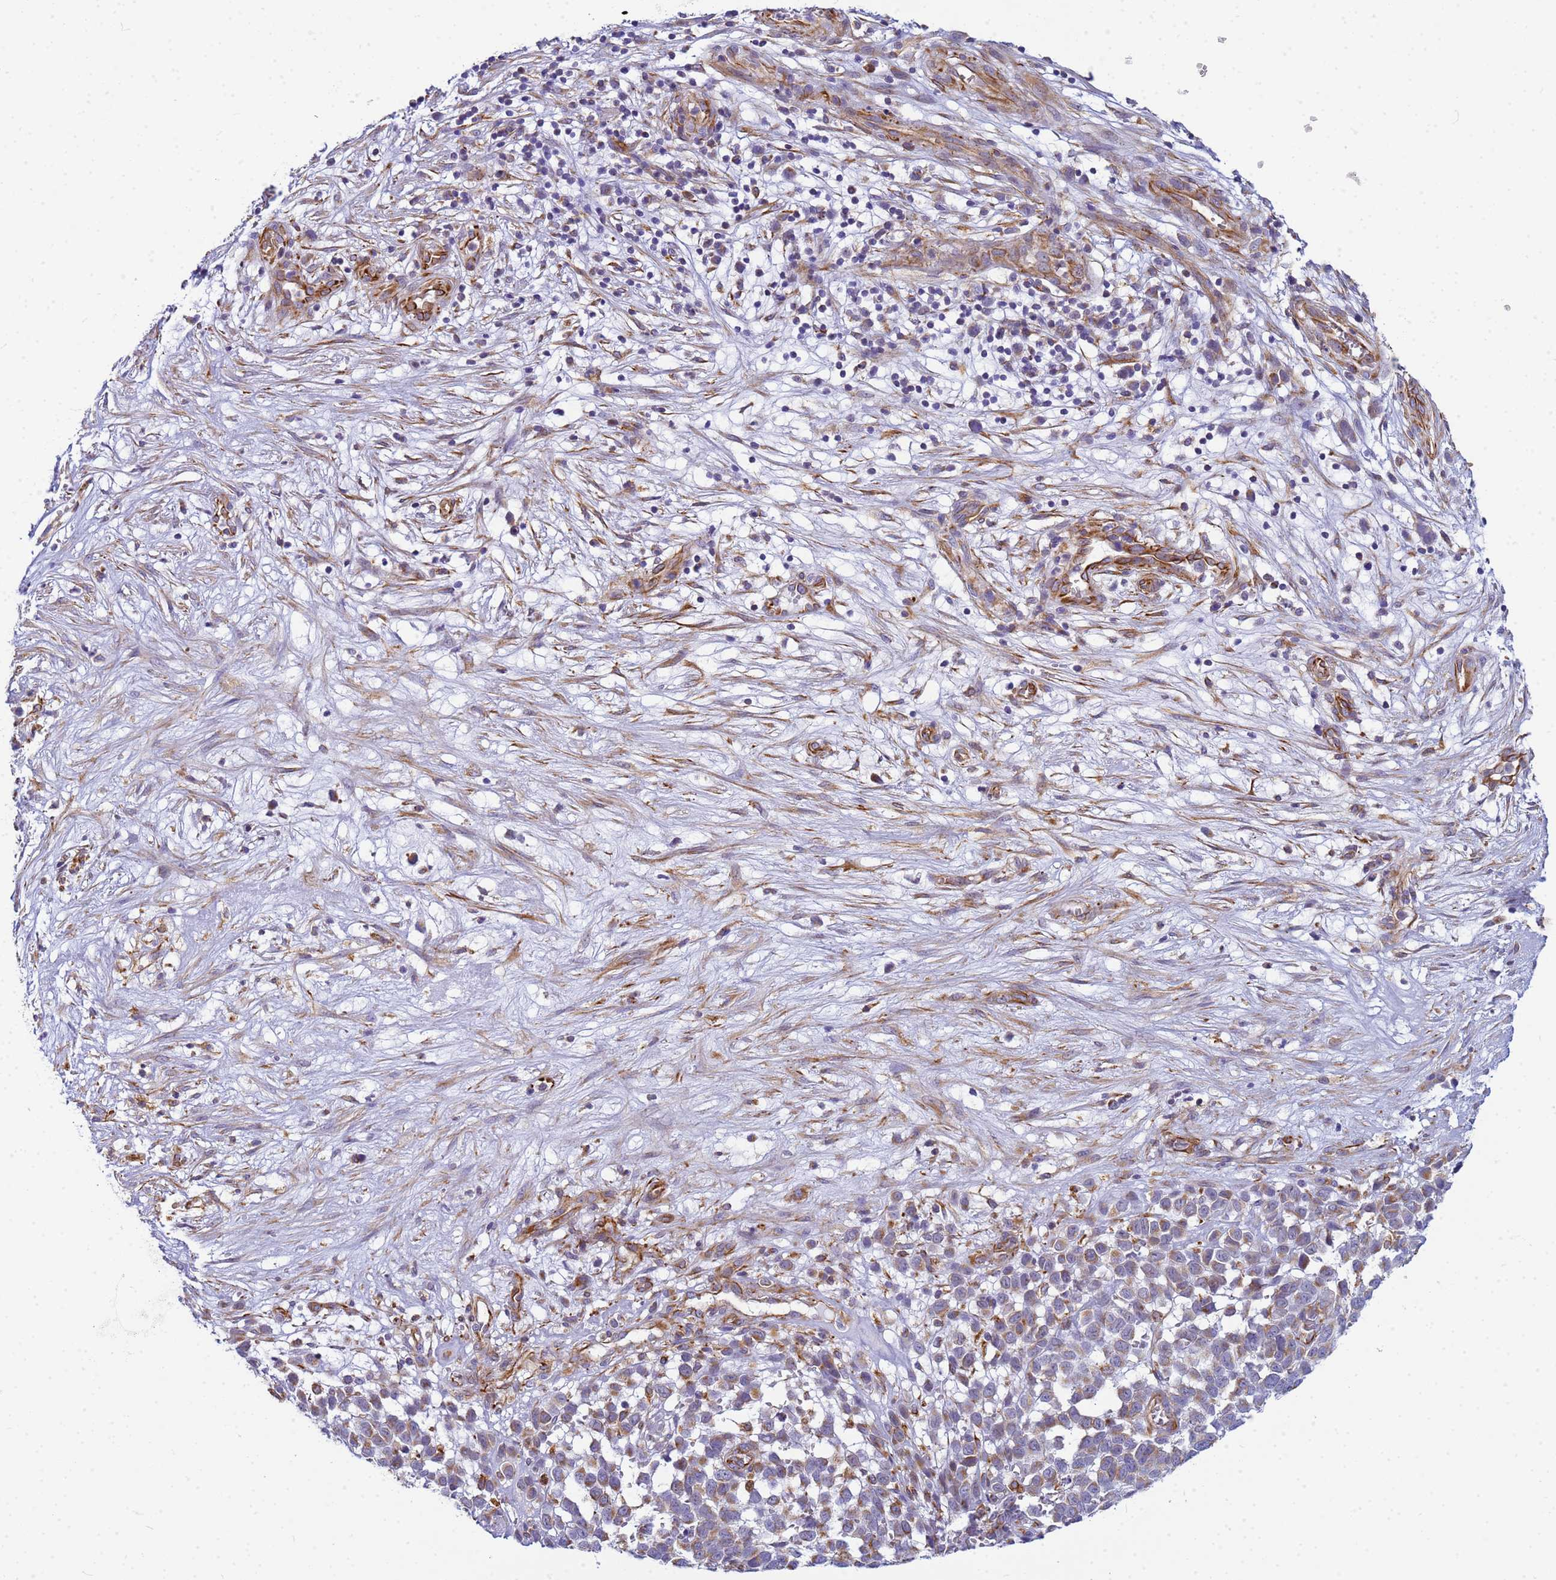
{"staining": {"intensity": "moderate", "quantity": ">75%", "location": "cytoplasmic/membranous"}, "tissue": "melanoma", "cell_type": "Tumor cells", "image_type": "cancer", "snomed": [{"axis": "morphology", "description": "Malignant melanoma, NOS"}, {"axis": "topography", "description": "Nose, NOS"}], "caption": "Malignant melanoma was stained to show a protein in brown. There is medium levels of moderate cytoplasmic/membranous expression in about >75% of tumor cells.", "gene": "UBXN2B", "patient": {"sex": "female", "age": 48}}